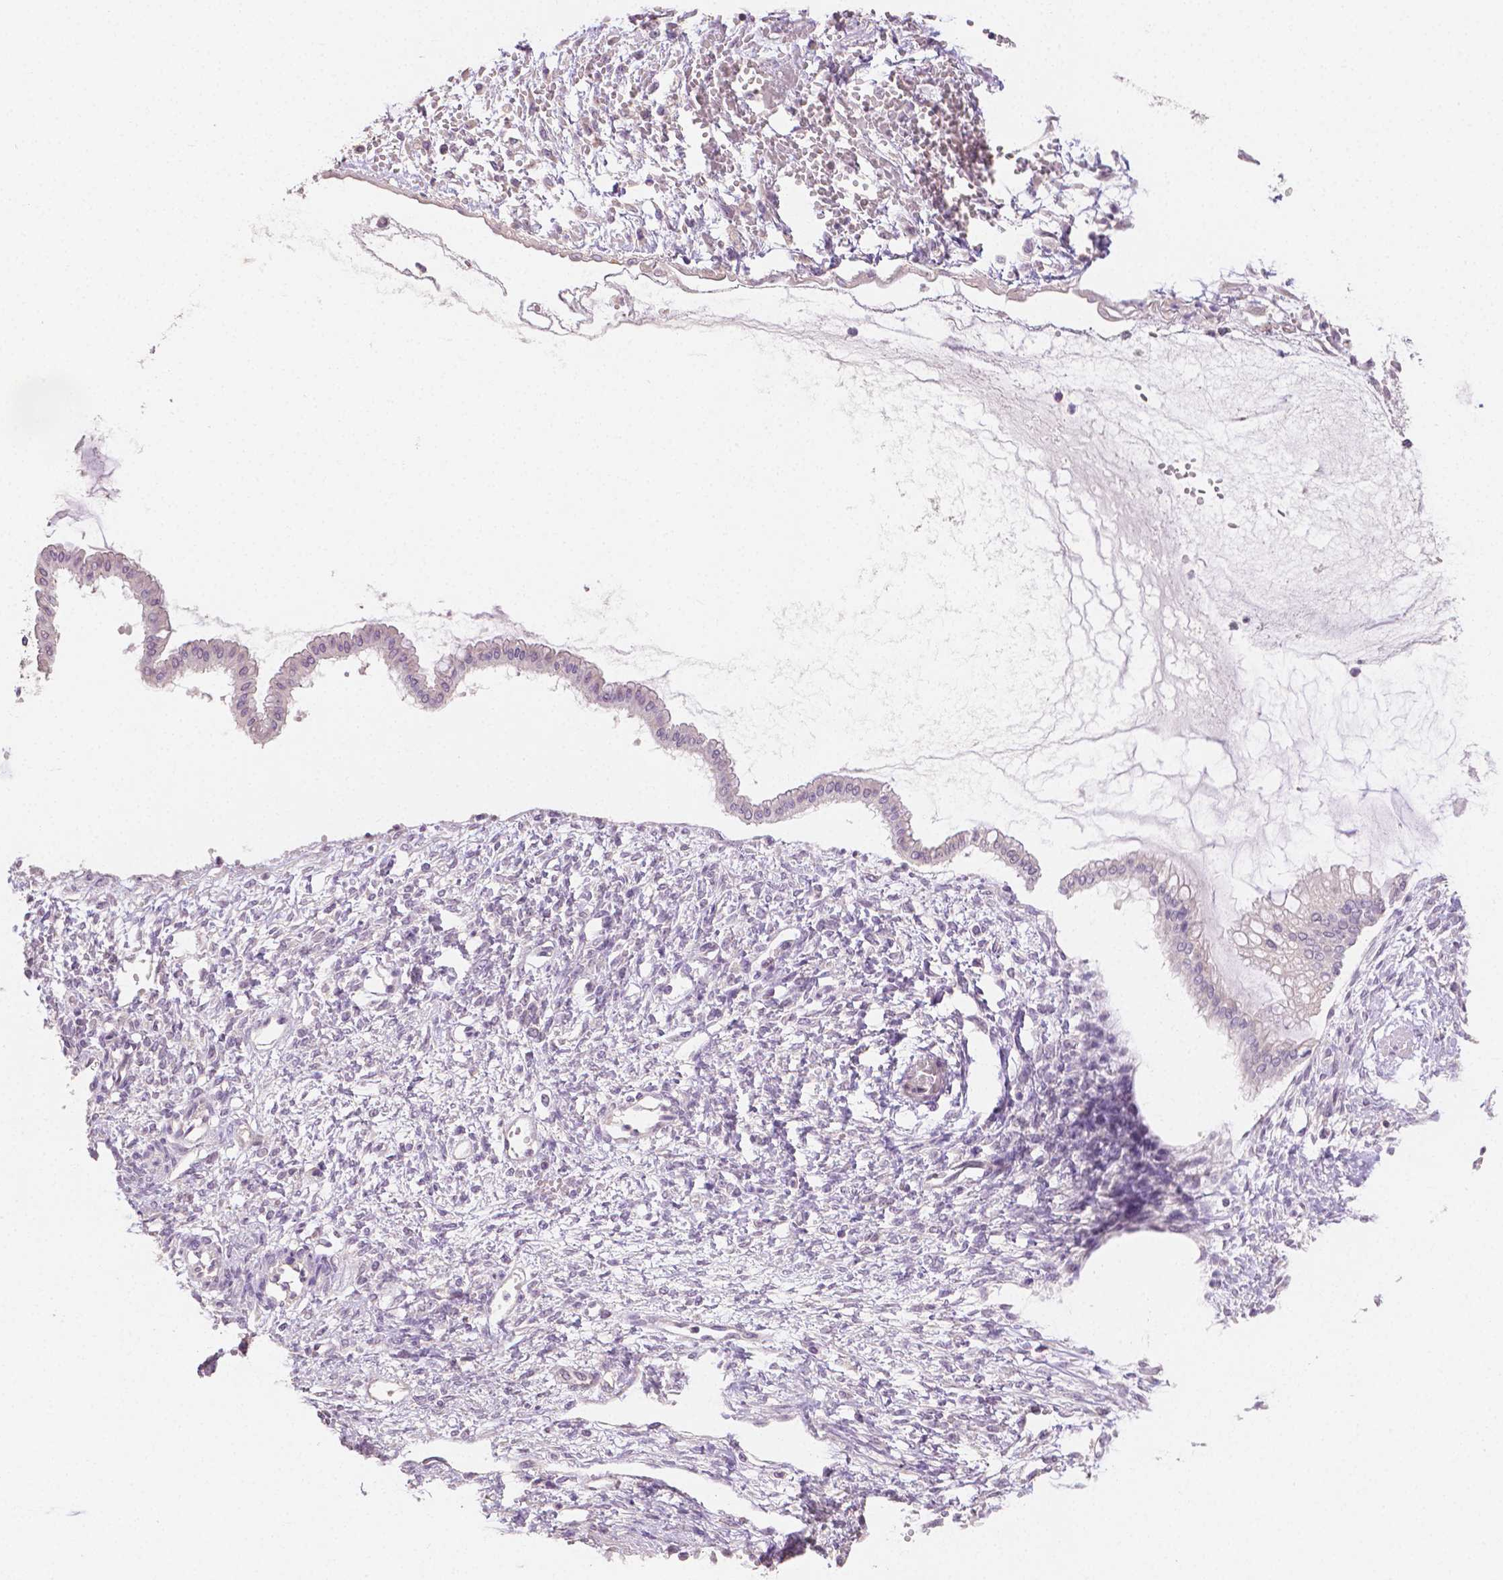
{"staining": {"intensity": "negative", "quantity": "none", "location": "none"}, "tissue": "ovarian cancer", "cell_type": "Tumor cells", "image_type": "cancer", "snomed": [{"axis": "morphology", "description": "Cystadenocarcinoma, mucinous, NOS"}, {"axis": "topography", "description": "Ovary"}], "caption": "This is an immunohistochemistry (IHC) photomicrograph of human ovarian cancer. There is no expression in tumor cells.", "gene": "TGM1", "patient": {"sex": "female", "age": 73}}